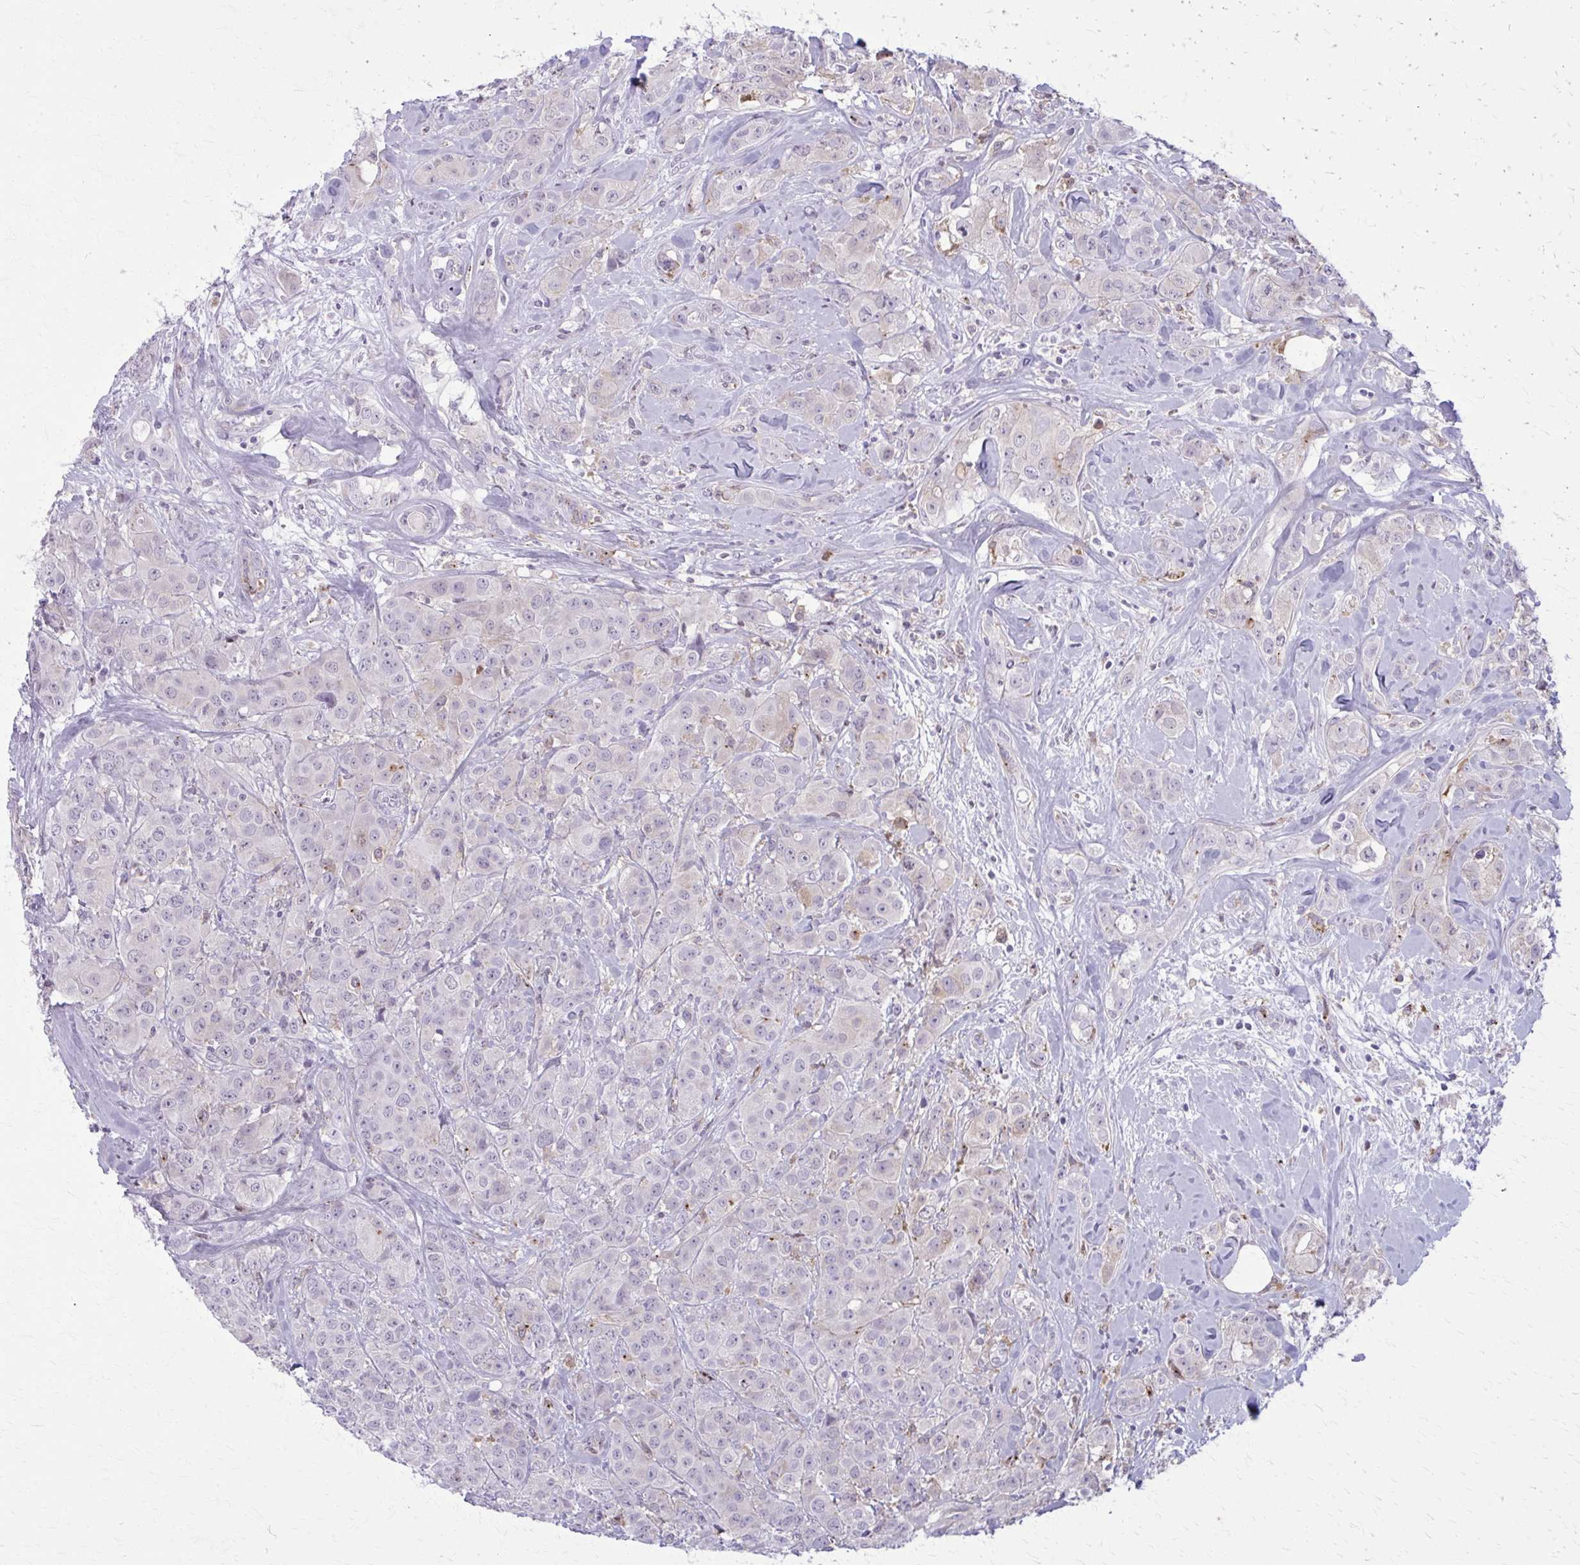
{"staining": {"intensity": "negative", "quantity": "none", "location": "none"}, "tissue": "breast cancer", "cell_type": "Tumor cells", "image_type": "cancer", "snomed": [{"axis": "morphology", "description": "Normal tissue, NOS"}, {"axis": "morphology", "description": "Duct carcinoma"}, {"axis": "topography", "description": "Breast"}], "caption": "DAB (3,3'-diaminobenzidine) immunohistochemical staining of infiltrating ductal carcinoma (breast) exhibits no significant positivity in tumor cells.", "gene": "CARD9", "patient": {"sex": "female", "age": 43}}